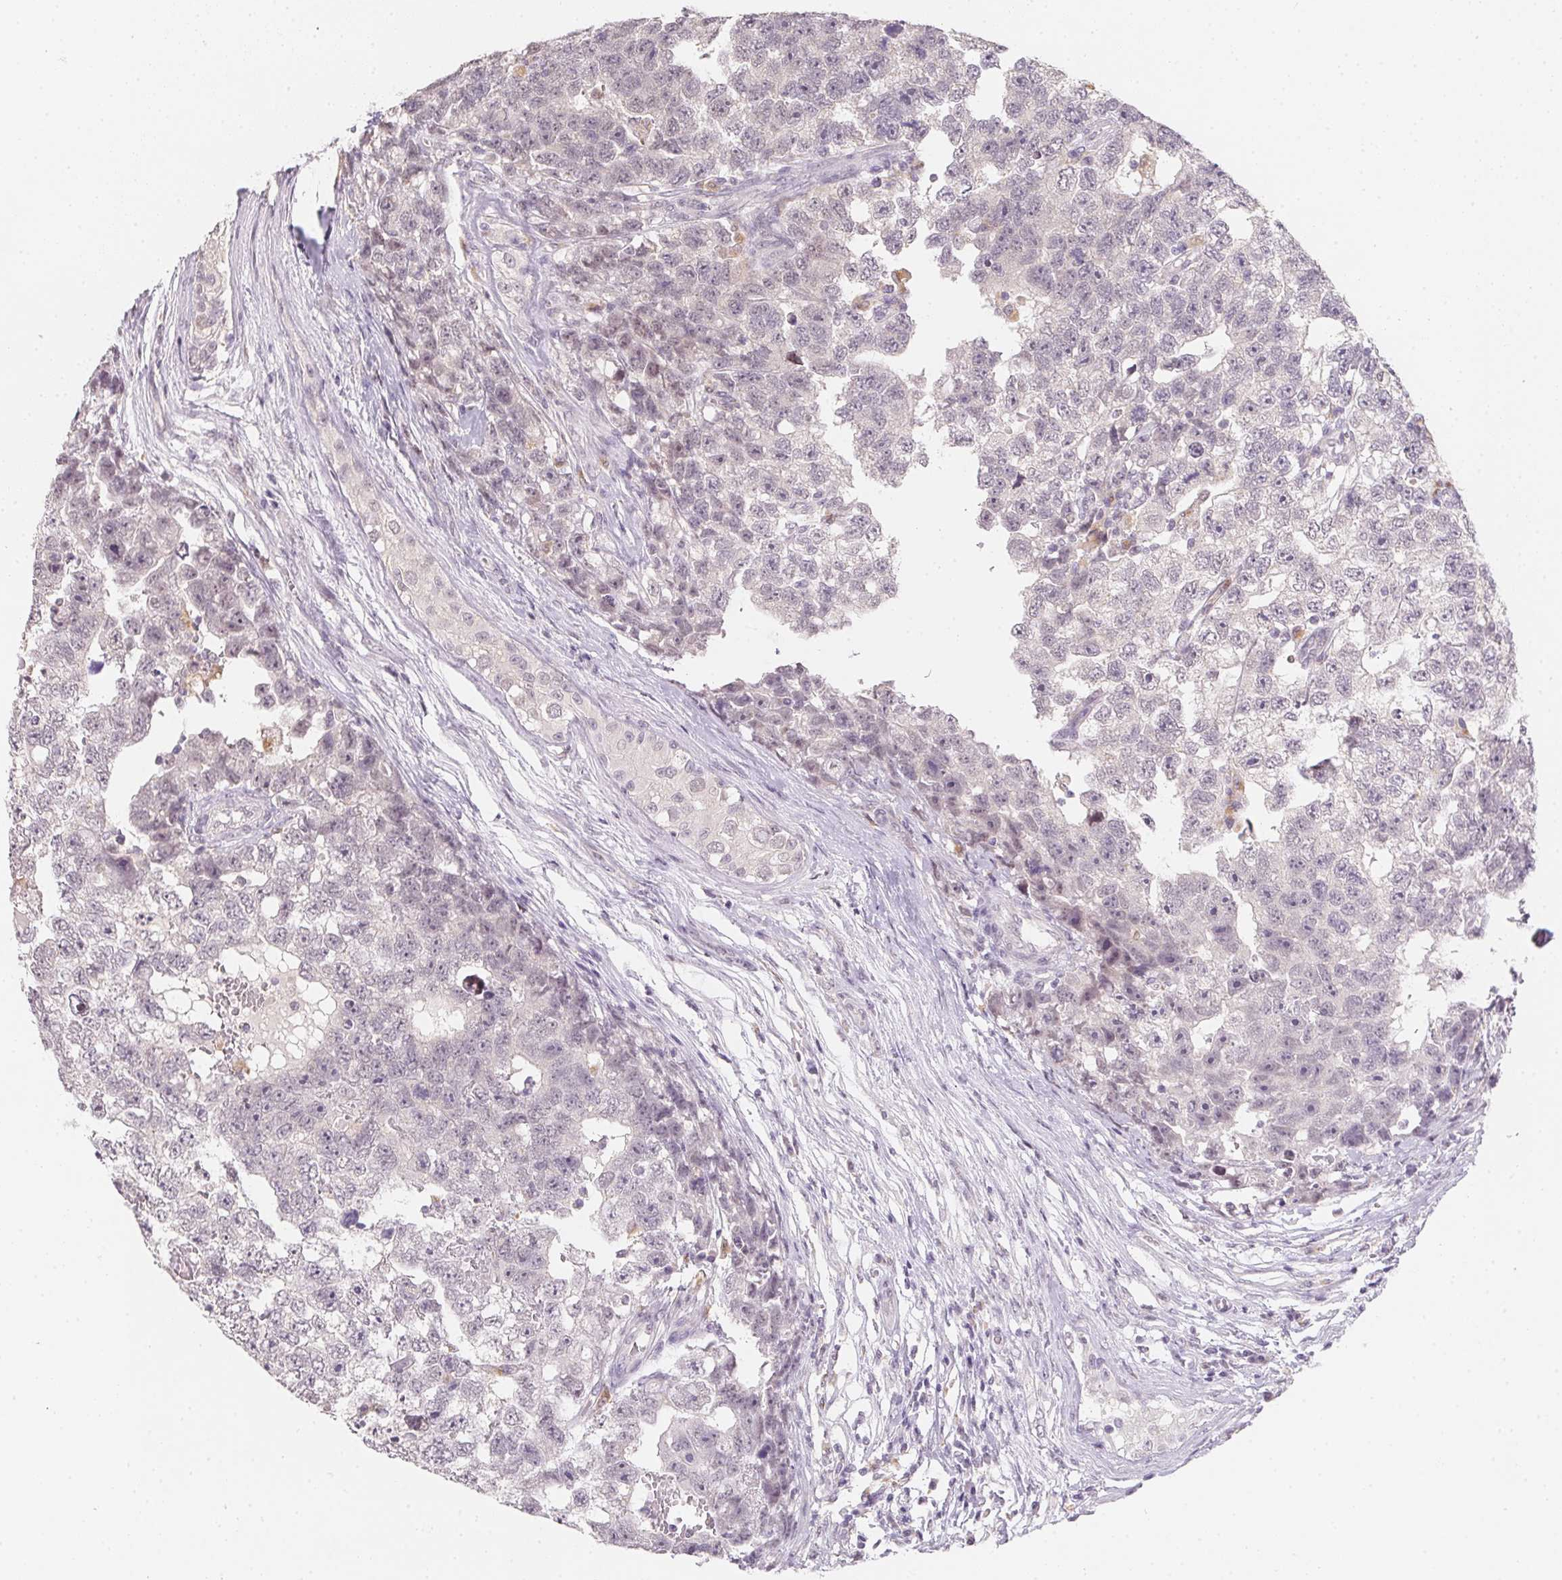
{"staining": {"intensity": "negative", "quantity": "none", "location": "none"}, "tissue": "testis cancer", "cell_type": "Tumor cells", "image_type": "cancer", "snomed": [{"axis": "morphology", "description": "Carcinoma, Embryonal, NOS"}, {"axis": "topography", "description": "Testis"}], "caption": "A micrograph of human testis embryonal carcinoma is negative for staining in tumor cells.", "gene": "SLC6A18", "patient": {"sex": "male", "age": 22}}